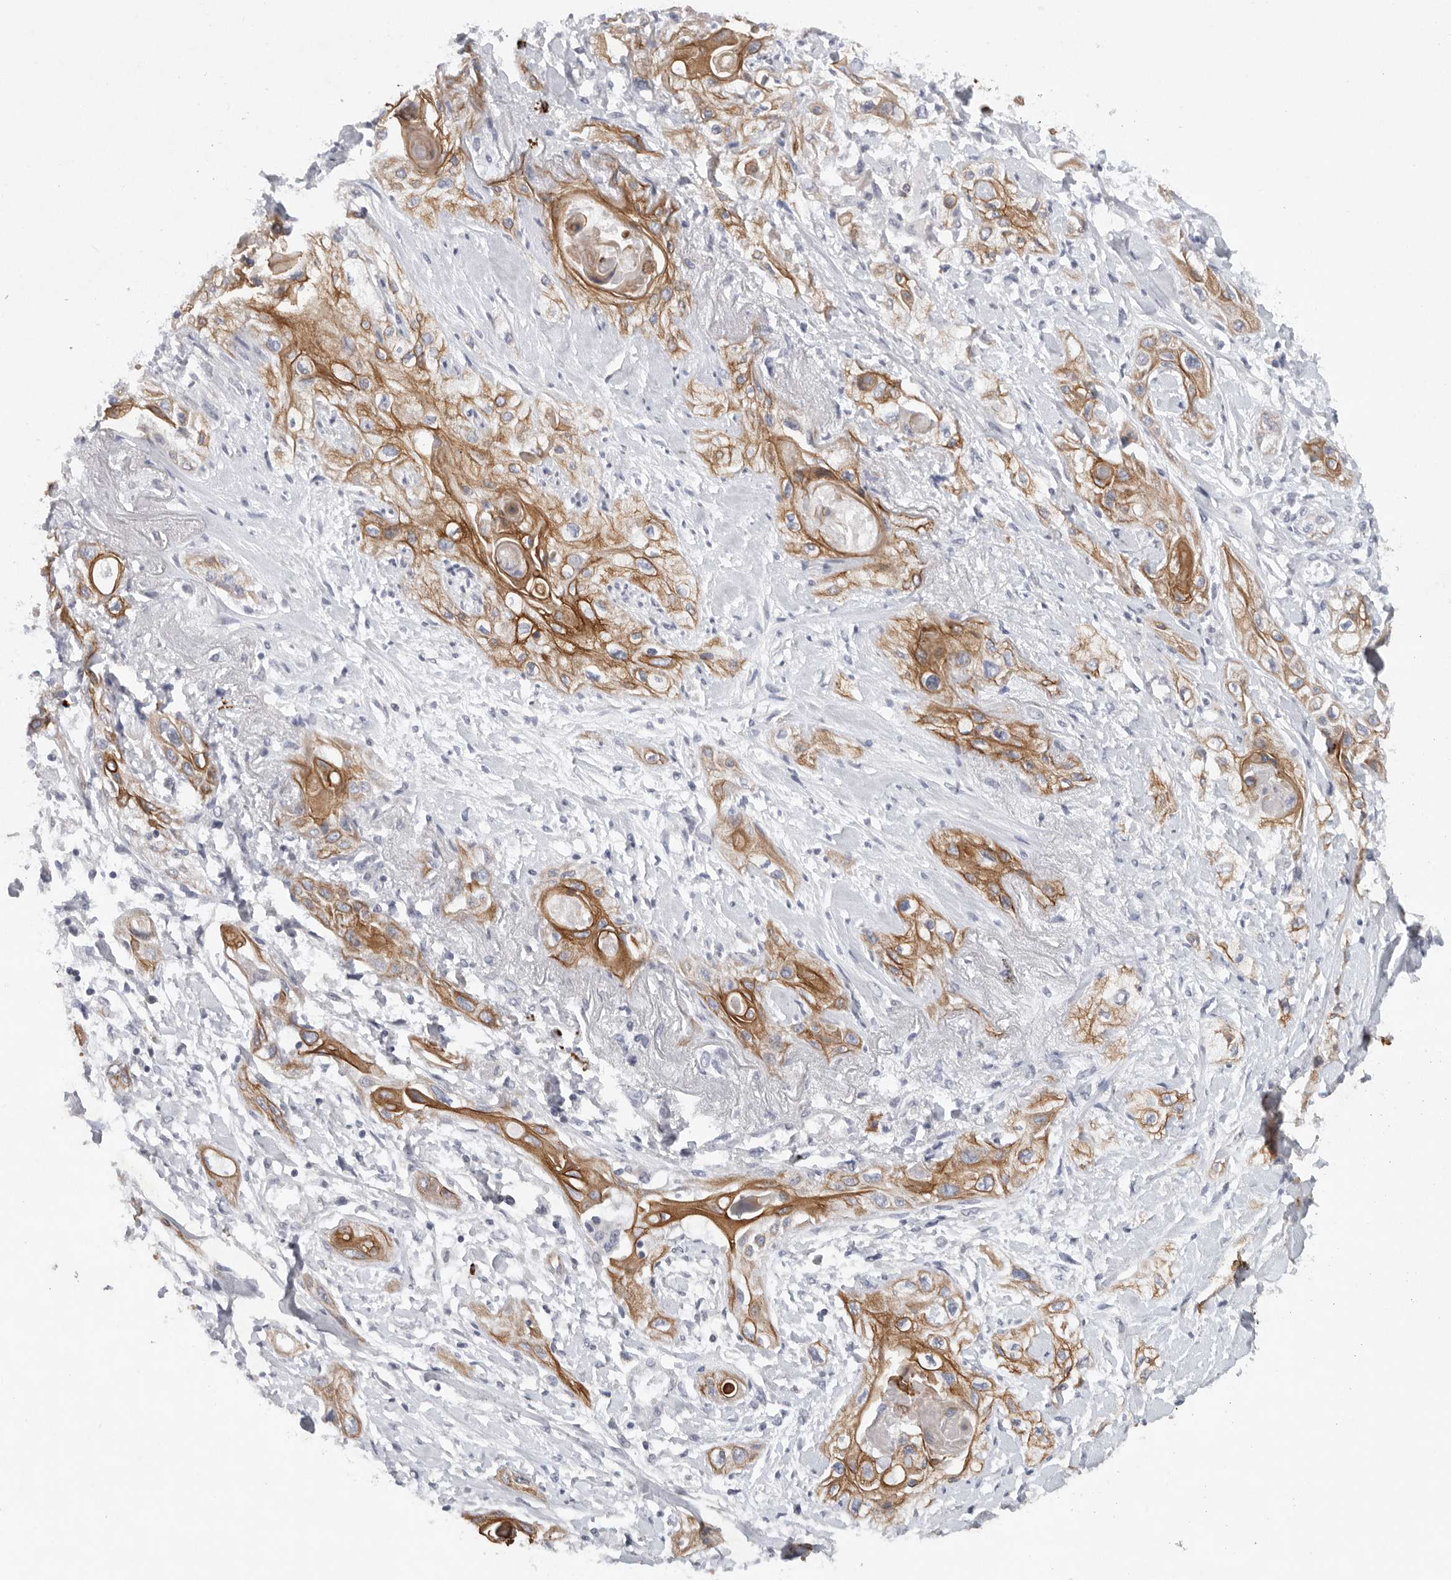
{"staining": {"intensity": "moderate", "quantity": ">75%", "location": "cytoplasmic/membranous"}, "tissue": "lung cancer", "cell_type": "Tumor cells", "image_type": "cancer", "snomed": [{"axis": "morphology", "description": "Squamous cell carcinoma, NOS"}, {"axis": "topography", "description": "Lung"}], "caption": "An image of squamous cell carcinoma (lung) stained for a protein exhibits moderate cytoplasmic/membranous brown staining in tumor cells.", "gene": "TMEM69", "patient": {"sex": "female", "age": 47}}